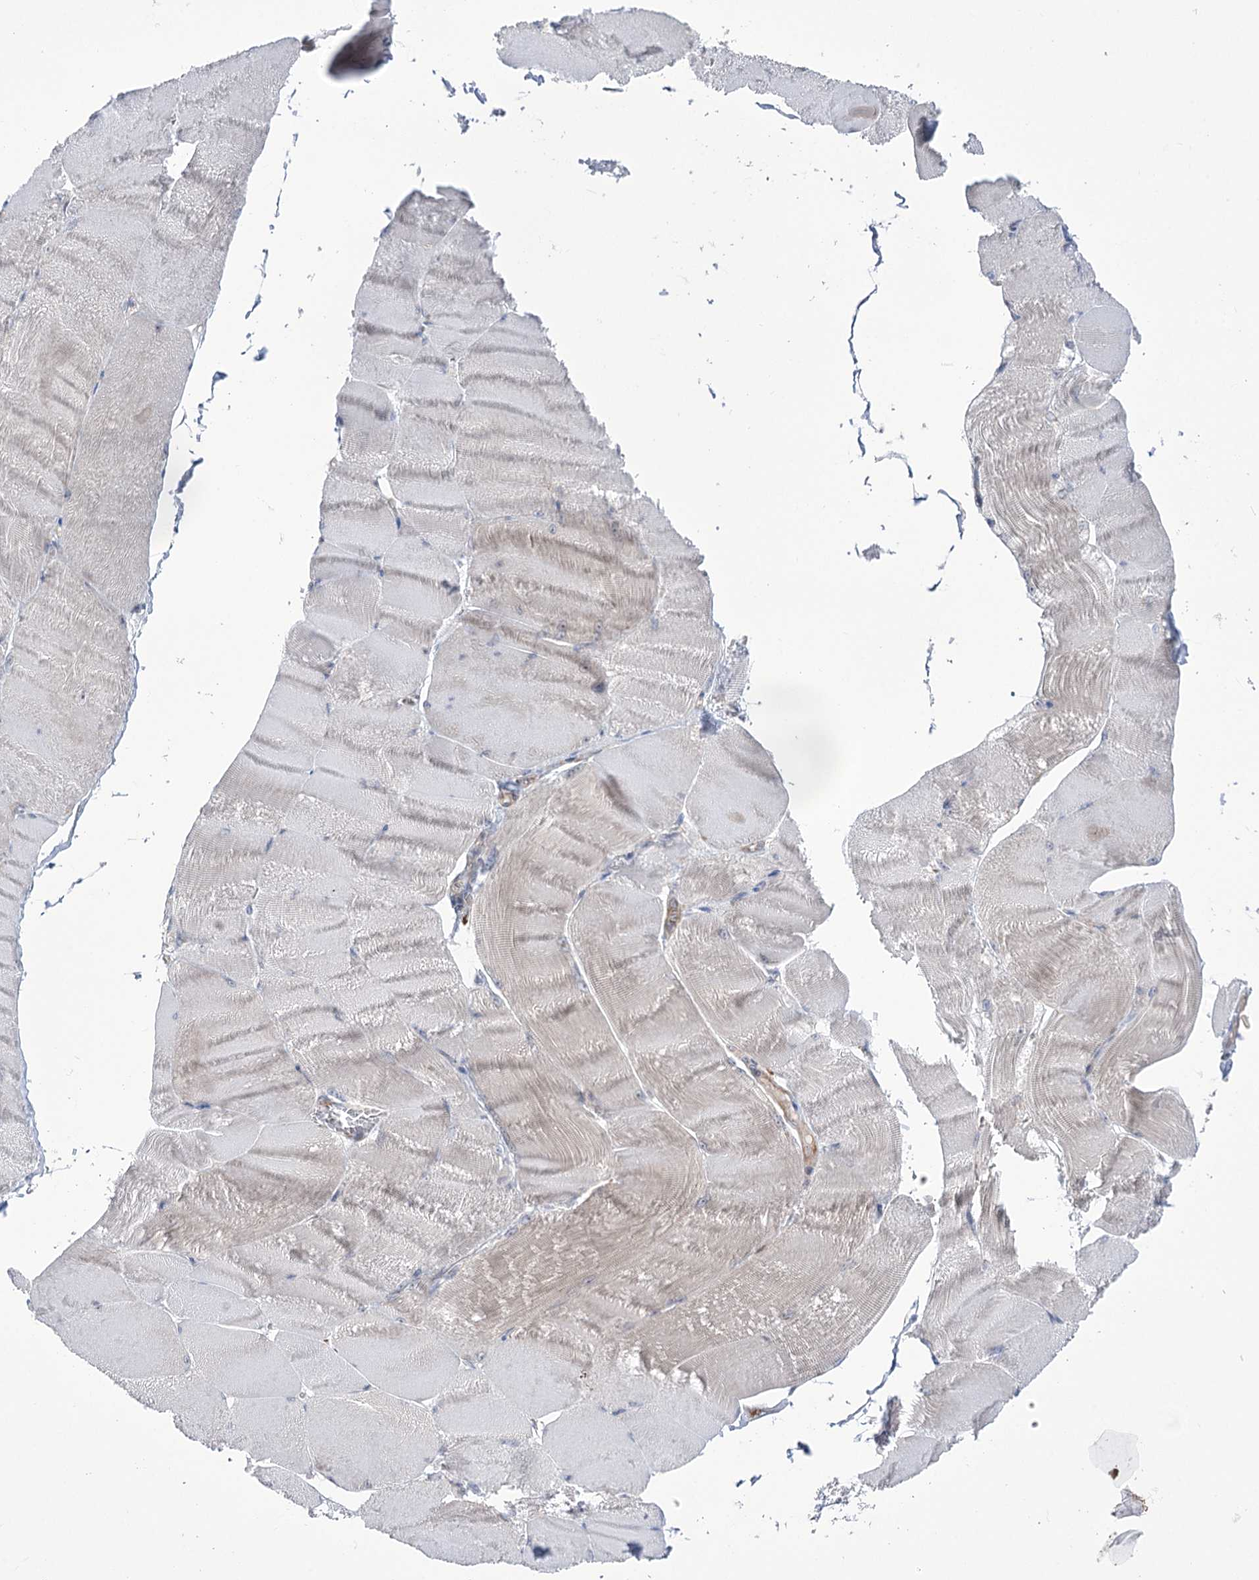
{"staining": {"intensity": "weak", "quantity": "25%-75%", "location": "cytoplasmic/membranous"}, "tissue": "skeletal muscle", "cell_type": "Myocytes", "image_type": "normal", "snomed": [{"axis": "morphology", "description": "Normal tissue, NOS"}, {"axis": "morphology", "description": "Basal cell carcinoma"}, {"axis": "topography", "description": "Skeletal muscle"}], "caption": "A brown stain highlights weak cytoplasmic/membranous staining of a protein in myocytes of normal human skeletal muscle. (Stains: DAB (3,3'-diaminobenzidine) in brown, nuclei in blue, Microscopy: brightfield microscopy at high magnification).", "gene": "ZNF622", "patient": {"sex": "female", "age": 64}}